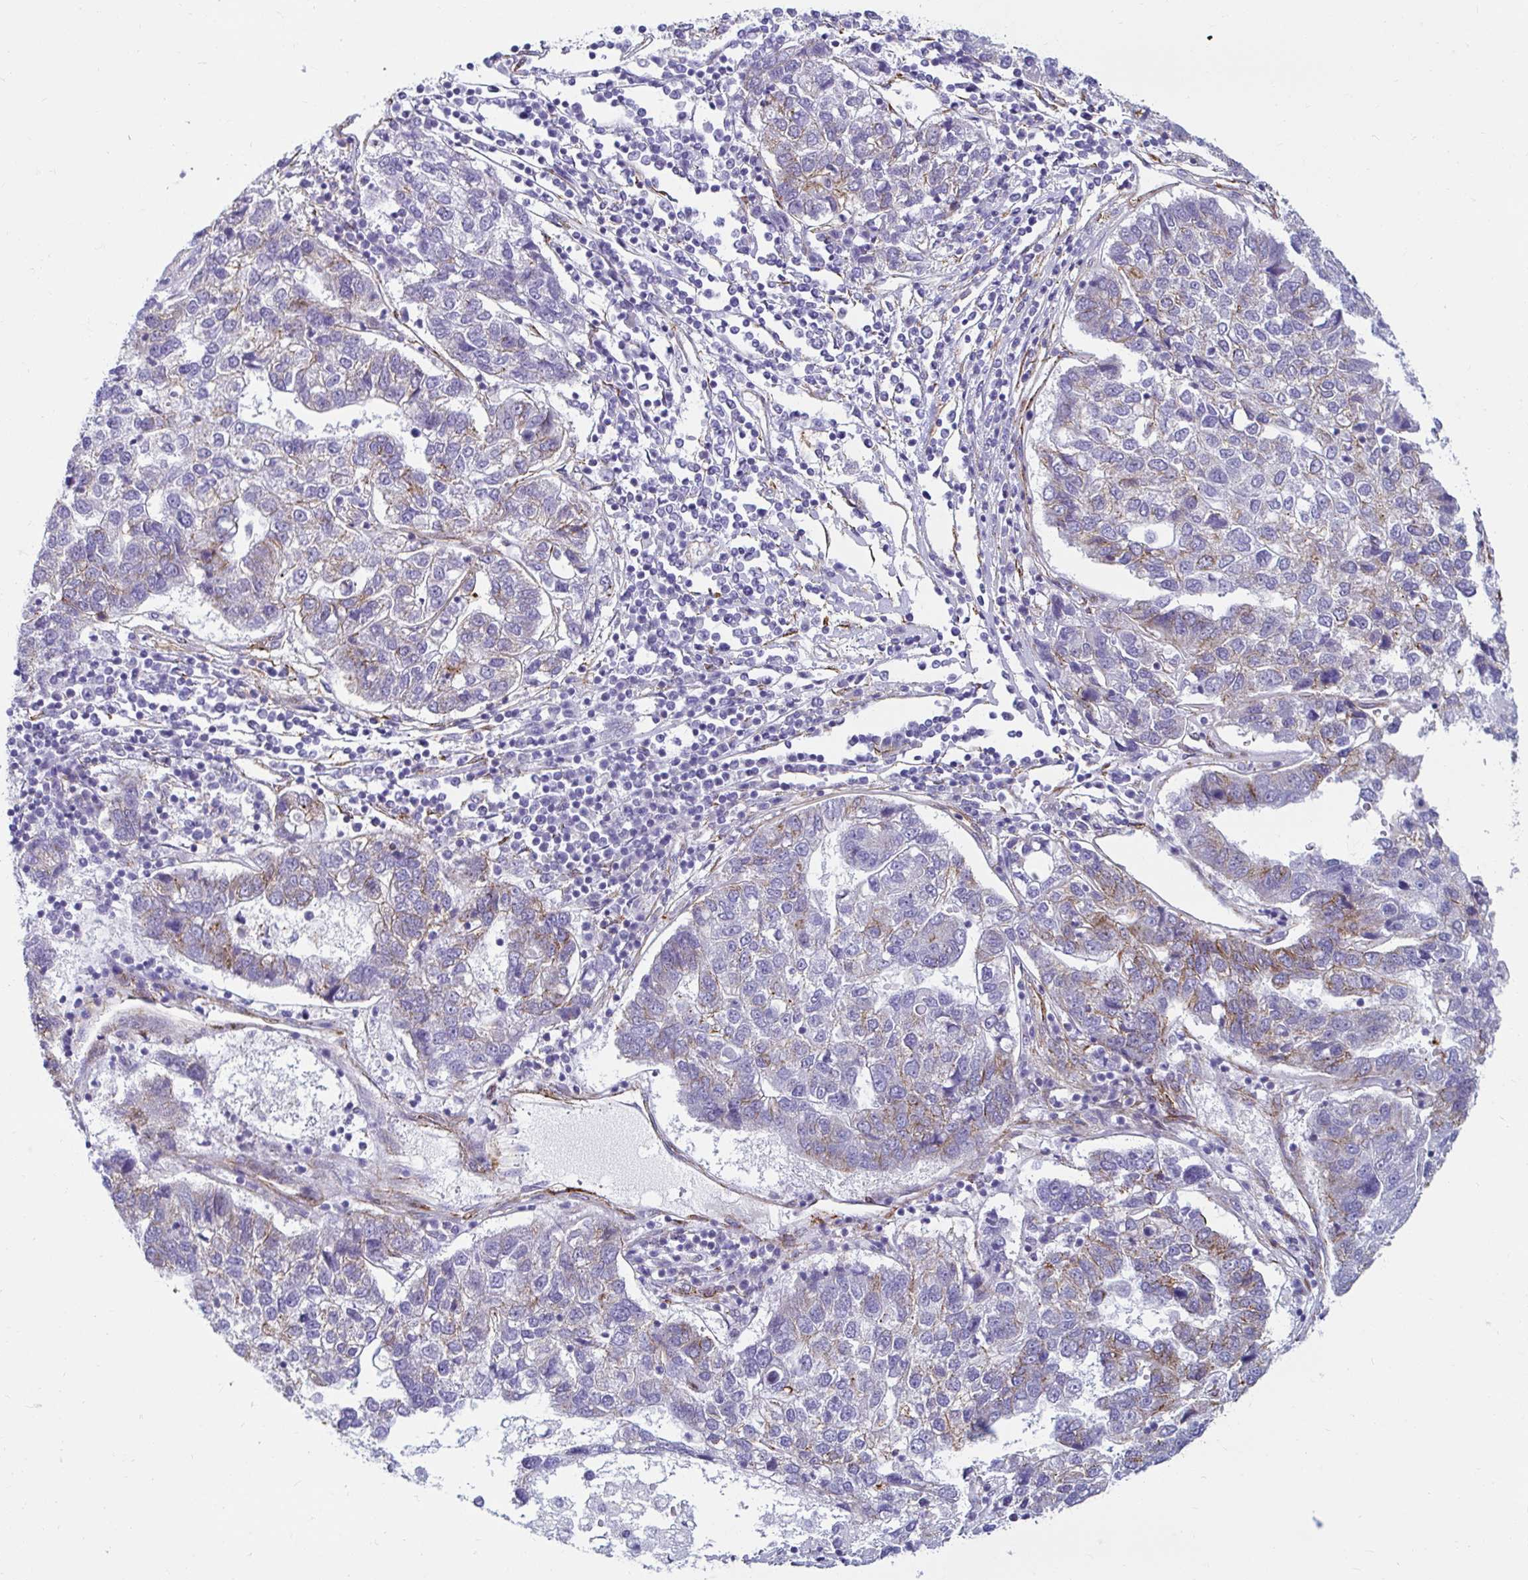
{"staining": {"intensity": "weak", "quantity": "<25%", "location": "cytoplasmic/membranous"}, "tissue": "pancreatic cancer", "cell_type": "Tumor cells", "image_type": "cancer", "snomed": [{"axis": "morphology", "description": "Adenocarcinoma, NOS"}, {"axis": "topography", "description": "Pancreas"}], "caption": "Tumor cells are negative for brown protein staining in pancreatic cancer.", "gene": "ANKRD62", "patient": {"sex": "female", "age": 61}}